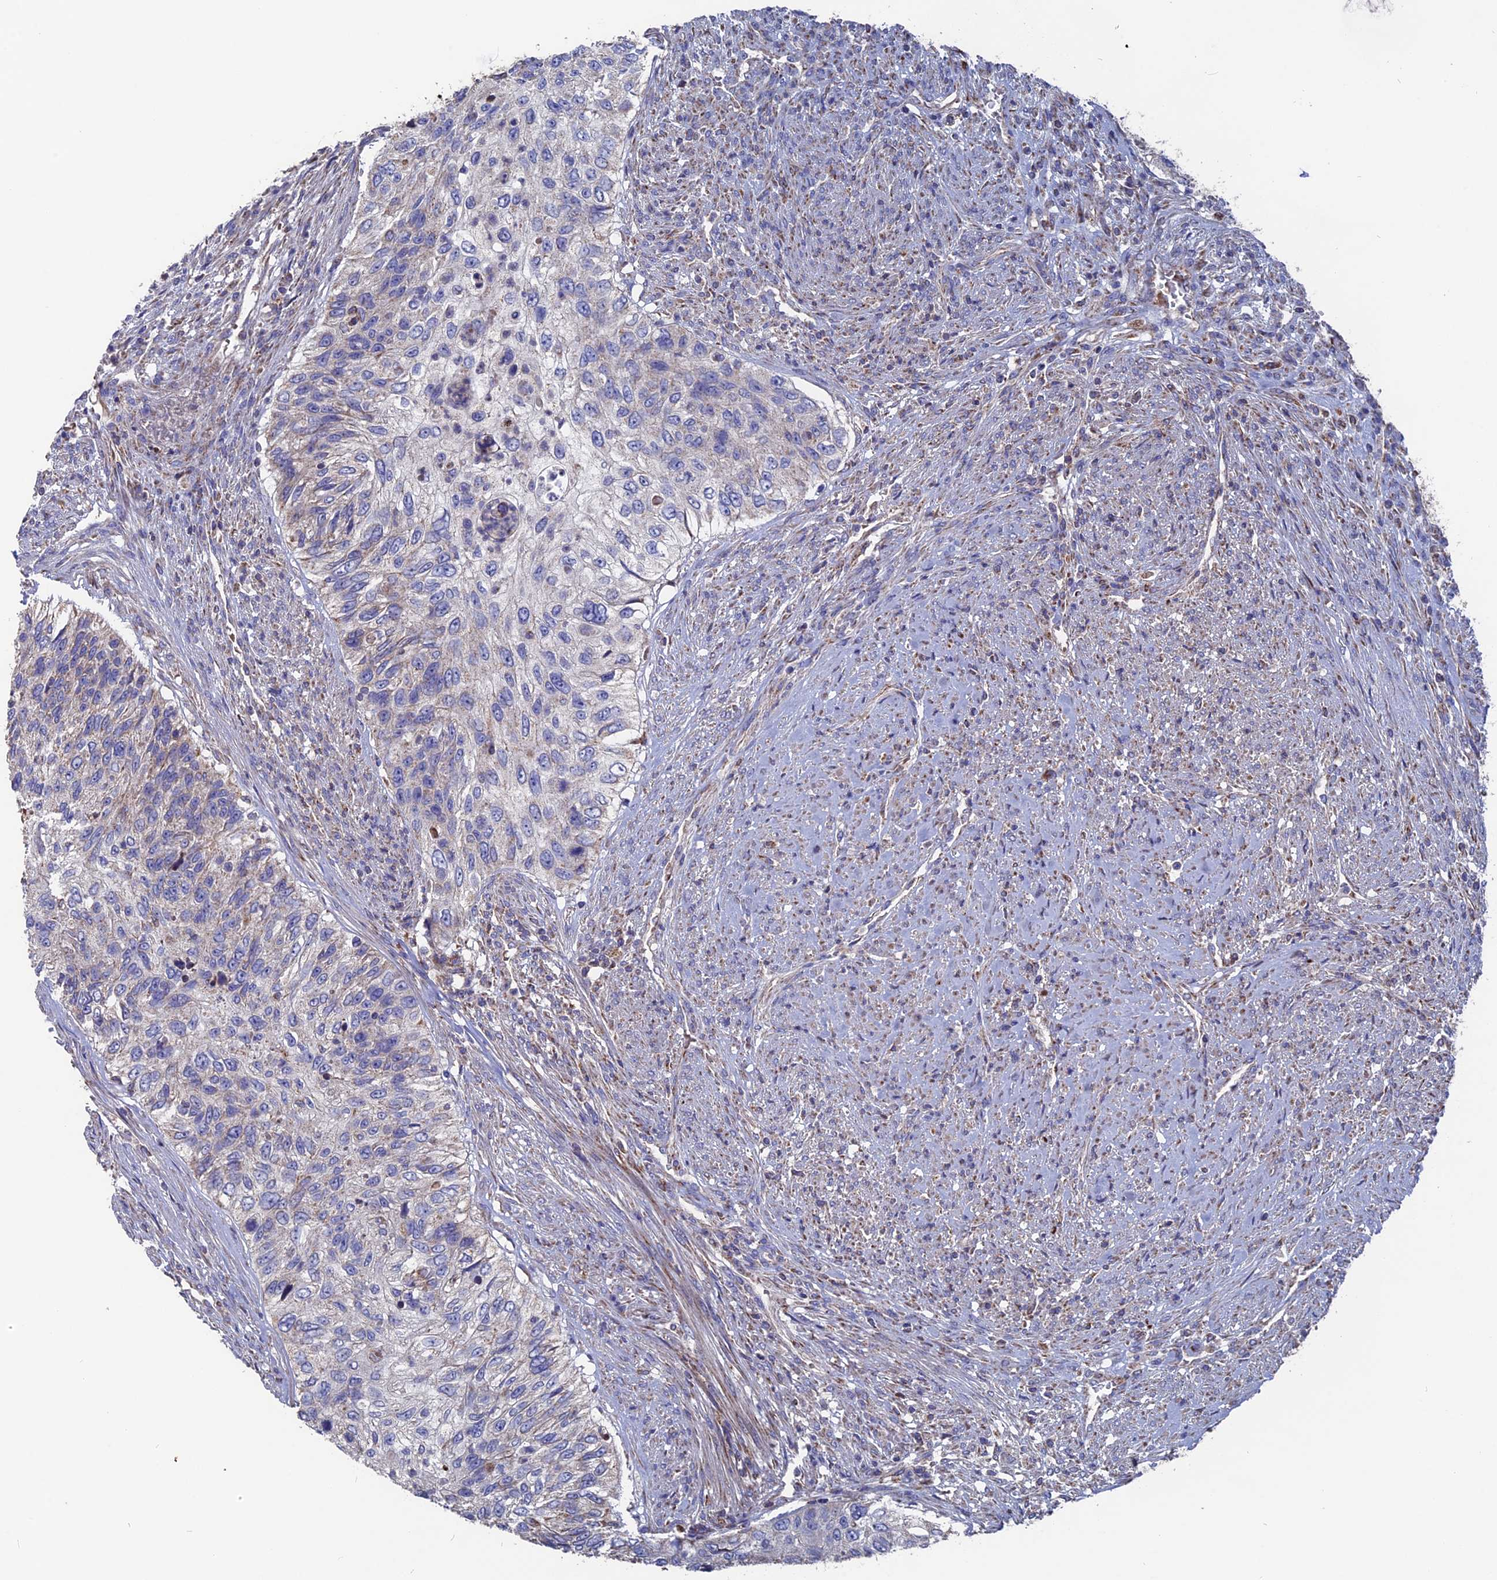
{"staining": {"intensity": "negative", "quantity": "none", "location": "none"}, "tissue": "urothelial cancer", "cell_type": "Tumor cells", "image_type": "cancer", "snomed": [{"axis": "morphology", "description": "Urothelial carcinoma, High grade"}, {"axis": "topography", "description": "Urinary bladder"}], "caption": "The photomicrograph reveals no staining of tumor cells in urothelial cancer. (DAB IHC, high magnification).", "gene": "TGFA", "patient": {"sex": "female", "age": 60}}